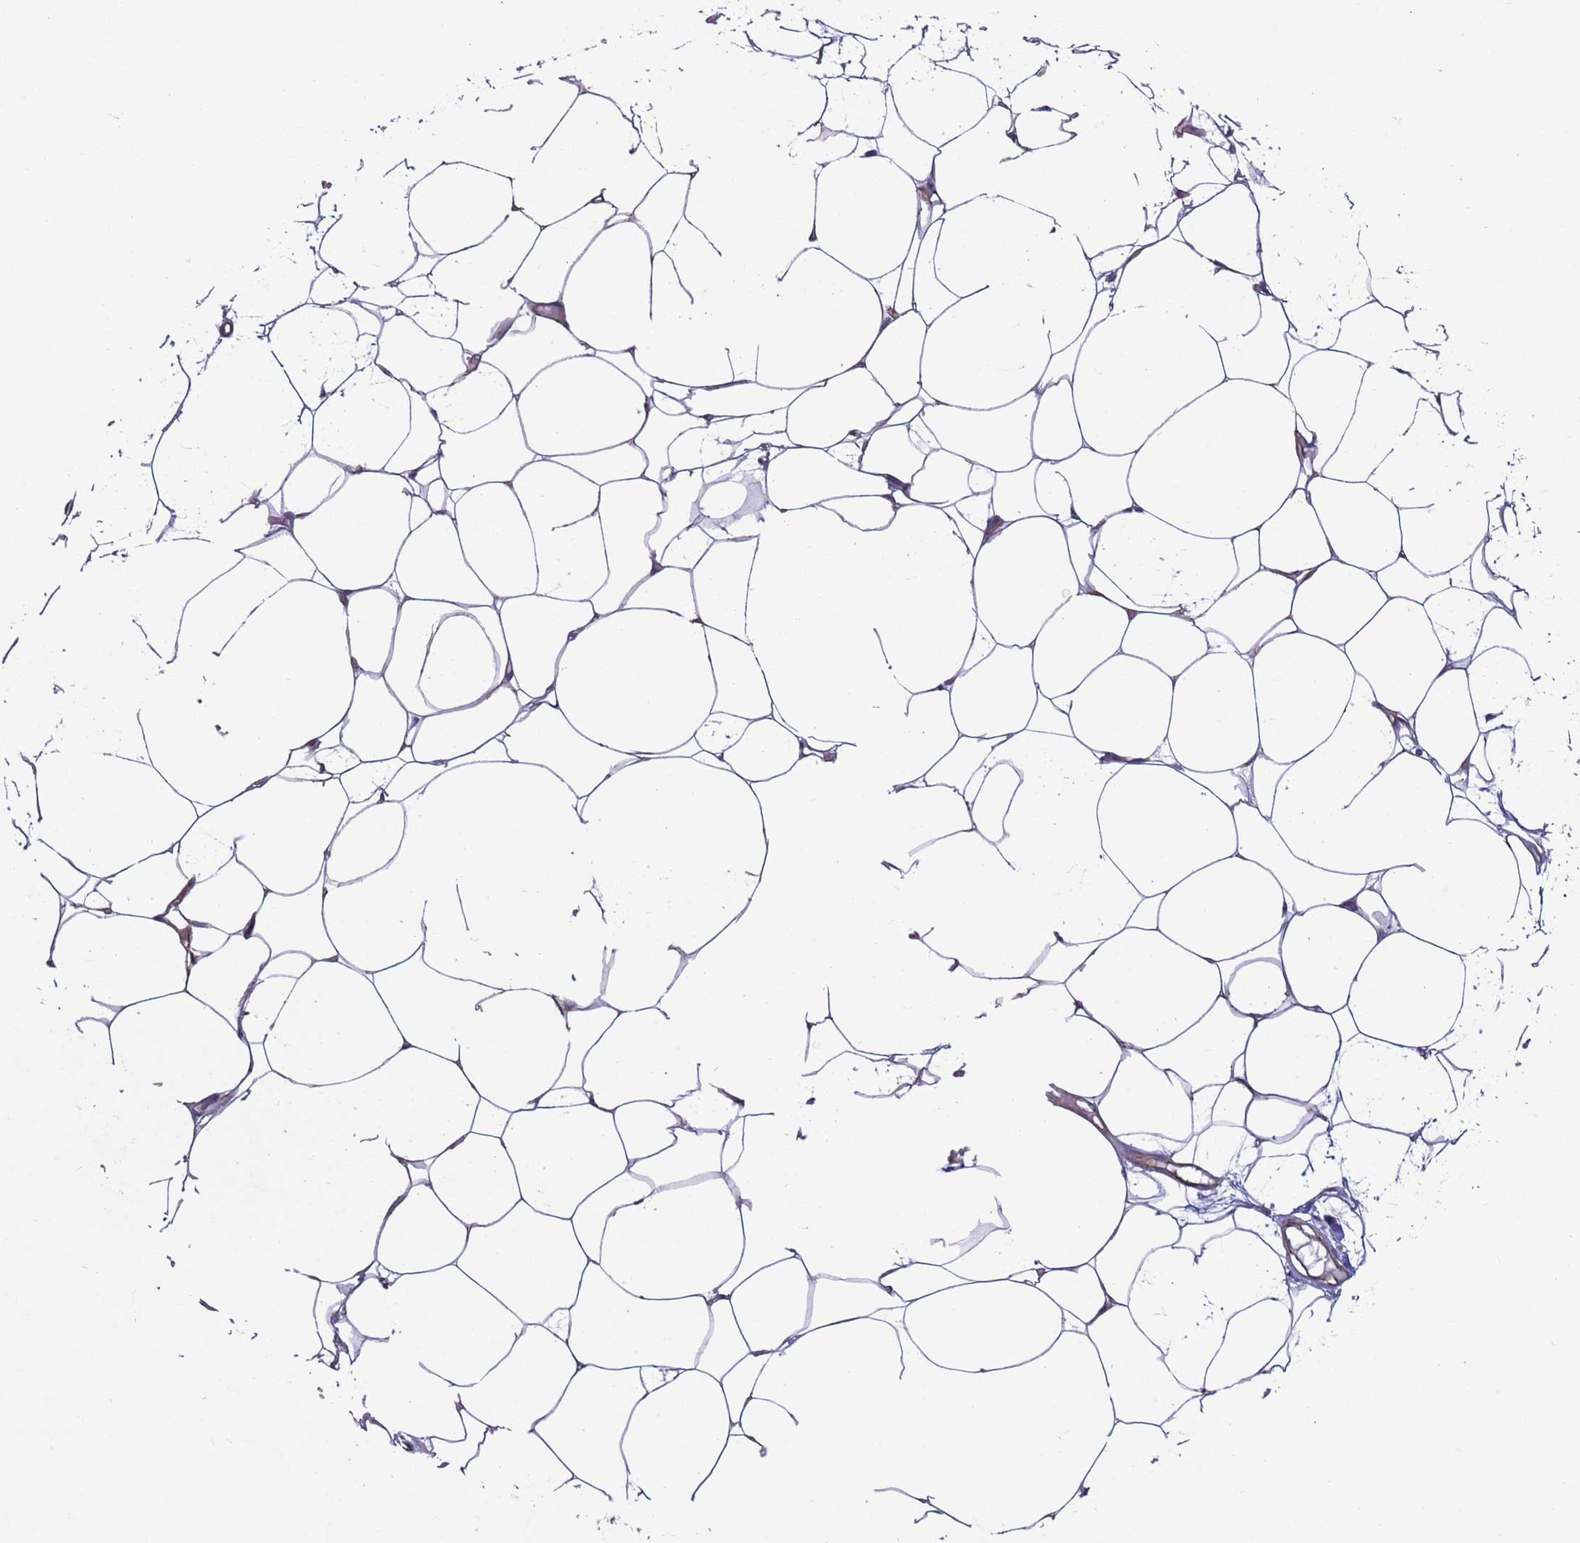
{"staining": {"intensity": "negative", "quantity": "none", "location": "none"}, "tissue": "adipose tissue", "cell_type": "Adipocytes", "image_type": "normal", "snomed": [{"axis": "morphology", "description": "Normal tissue, NOS"}, {"axis": "topography", "description": "Breast"}], "caption": "Immunohistochemistry photomicrograph of normal human adipose tissue stained for a protein (brown), which demonstrates no positivity in adipocytes. The staining was performed using DAB to visualize the protein expression in brown, while the nuclei were stained in blue with hematoxylin (Magnification: 20x).", "gene": "HEATR1", "patient": {"sex": "female", "age": 23}}